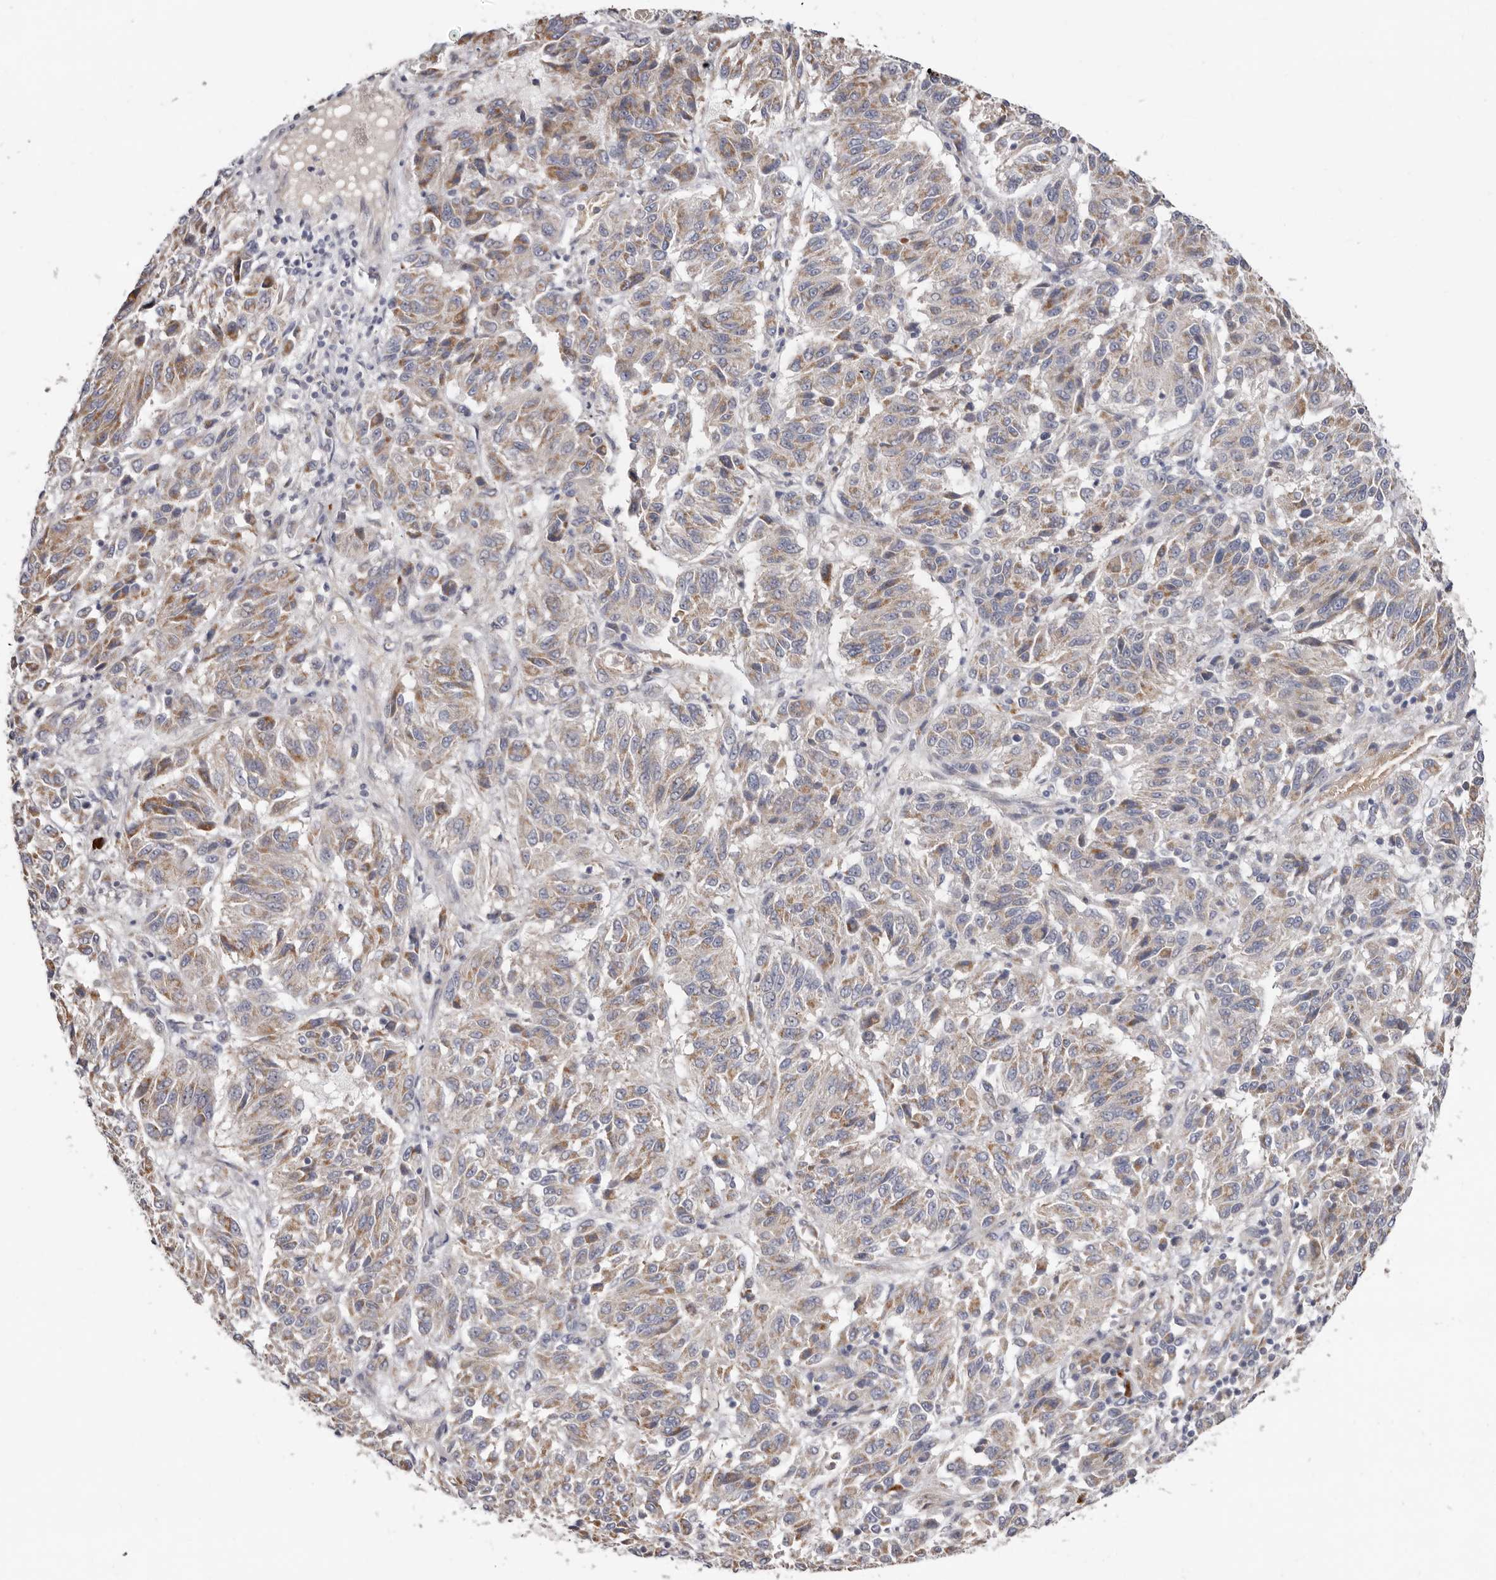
{"staining": {"intensity": "weak", "quantity": "25%-75%", "location": "cytoplasmic/membranous"}, "tissue": "melanoma", "cell_type": "Tumor cells", "image_type": "cancer", "snomed": [{"axis": "morphology", "description": "Malignant melanoma, NOS"}, {"axis": "topography", "description": "Skin"}], "caption": "Protein staining reveals weak cytoplasmic/membranous positivity in about 25%-75% of tumor cells in melanoma.", "gene": "SPTA1", "patient": {"sex": "female", "age": 82}}